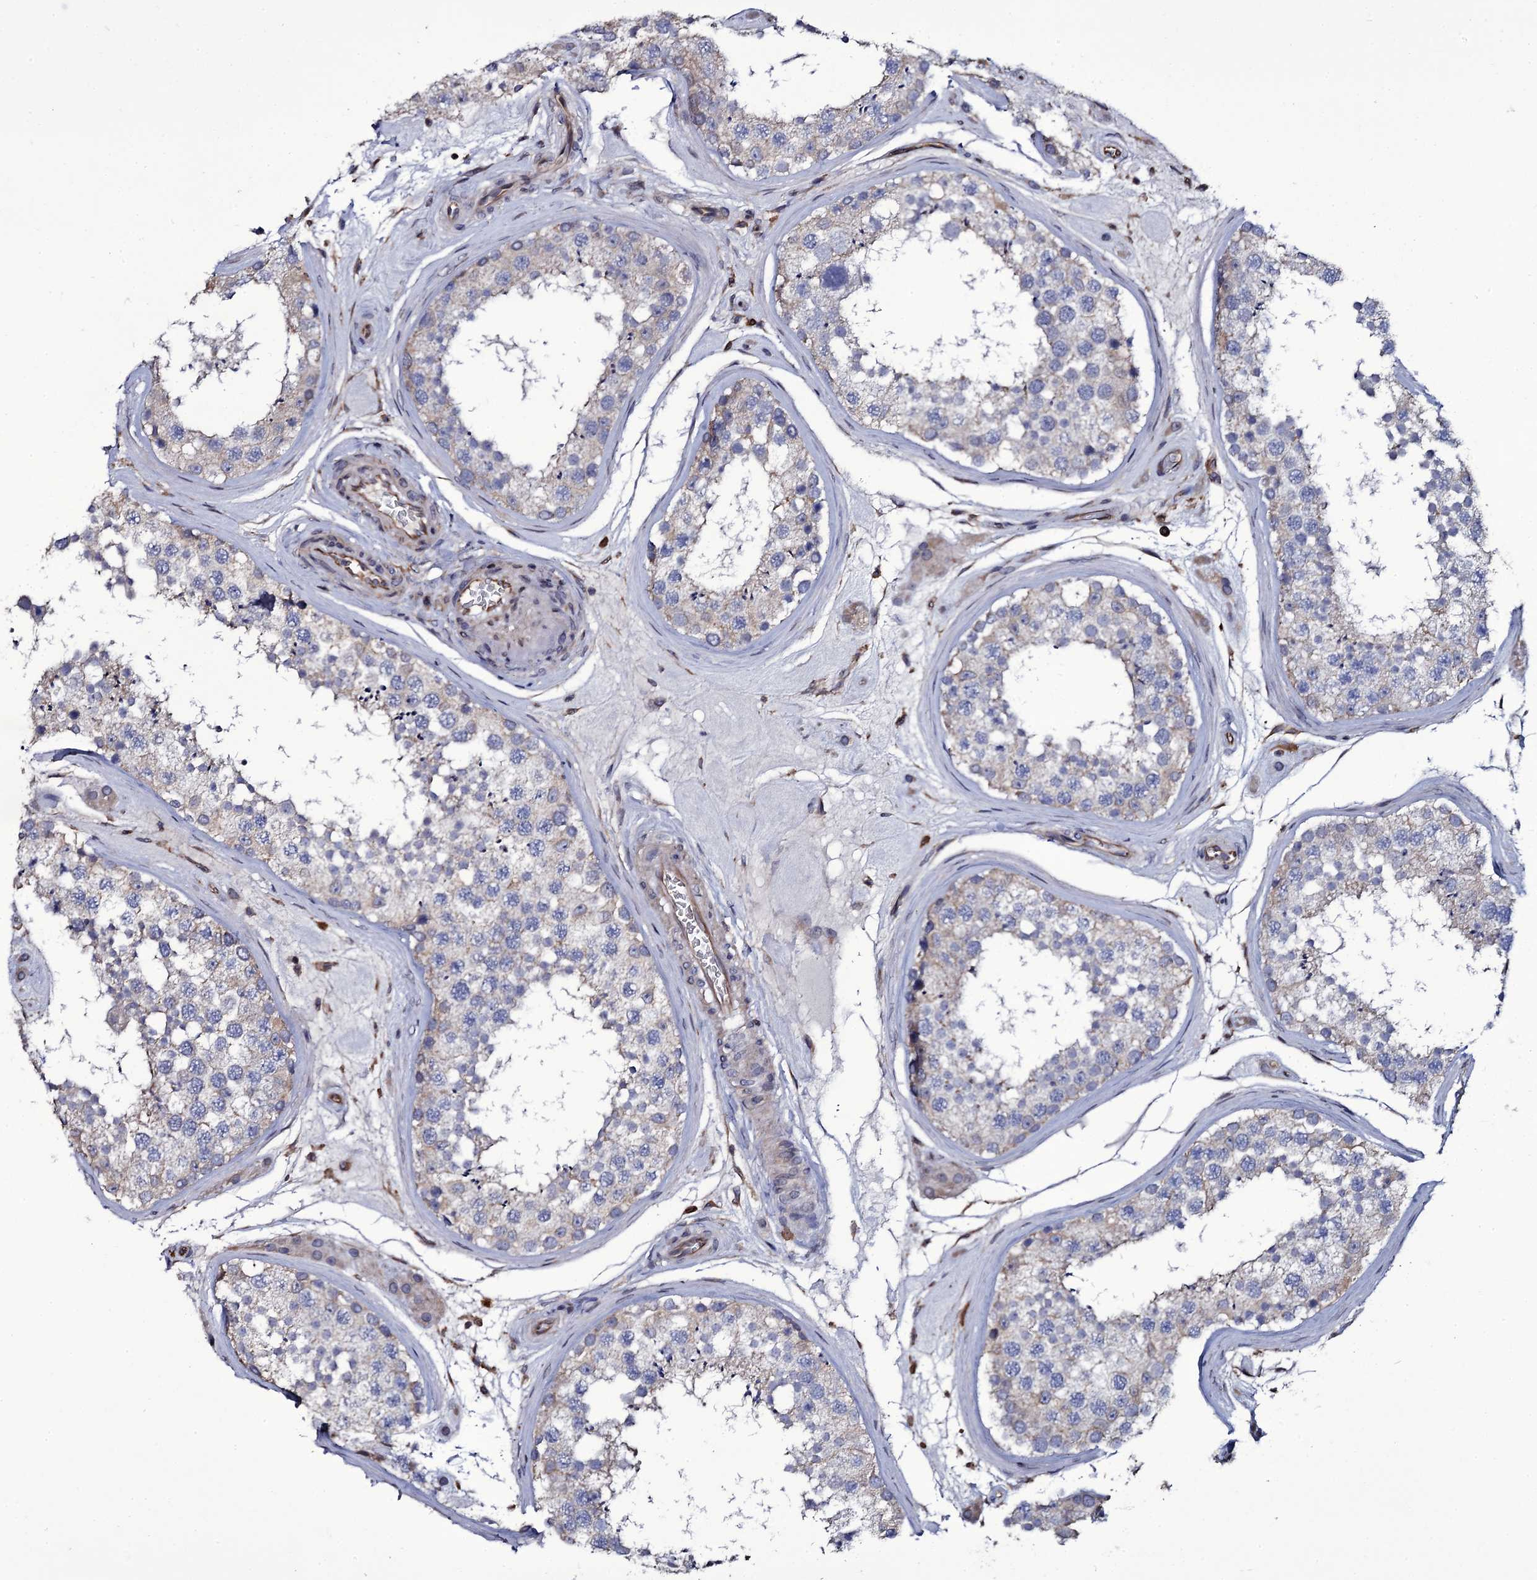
{"staining": {"intensity": "weak", "quantity": "25%-75%", "location": "cytoplasmic/membranous"}, "tissue": "testis", "cell_type": "Cells in seminiferous ducts", "image_type": "normal", "snomed": [{"axis": "morphology", "description": "Normal tissue, NOS"}, {"axis": "topography", "description": "Testis"}], "caption": "Benign testis was stained to show a protein in brown. There is low levels of weak cytoplasmic/membranous staining in about 25%-75% of cells in seminiferous ducts. The staining was performed using DAB, with brown indicating positive protein expression. Nuclei are stained blue with hematoxylin.", "gene": "TTC23", "patient": {"sex": "male", "age": 46}}